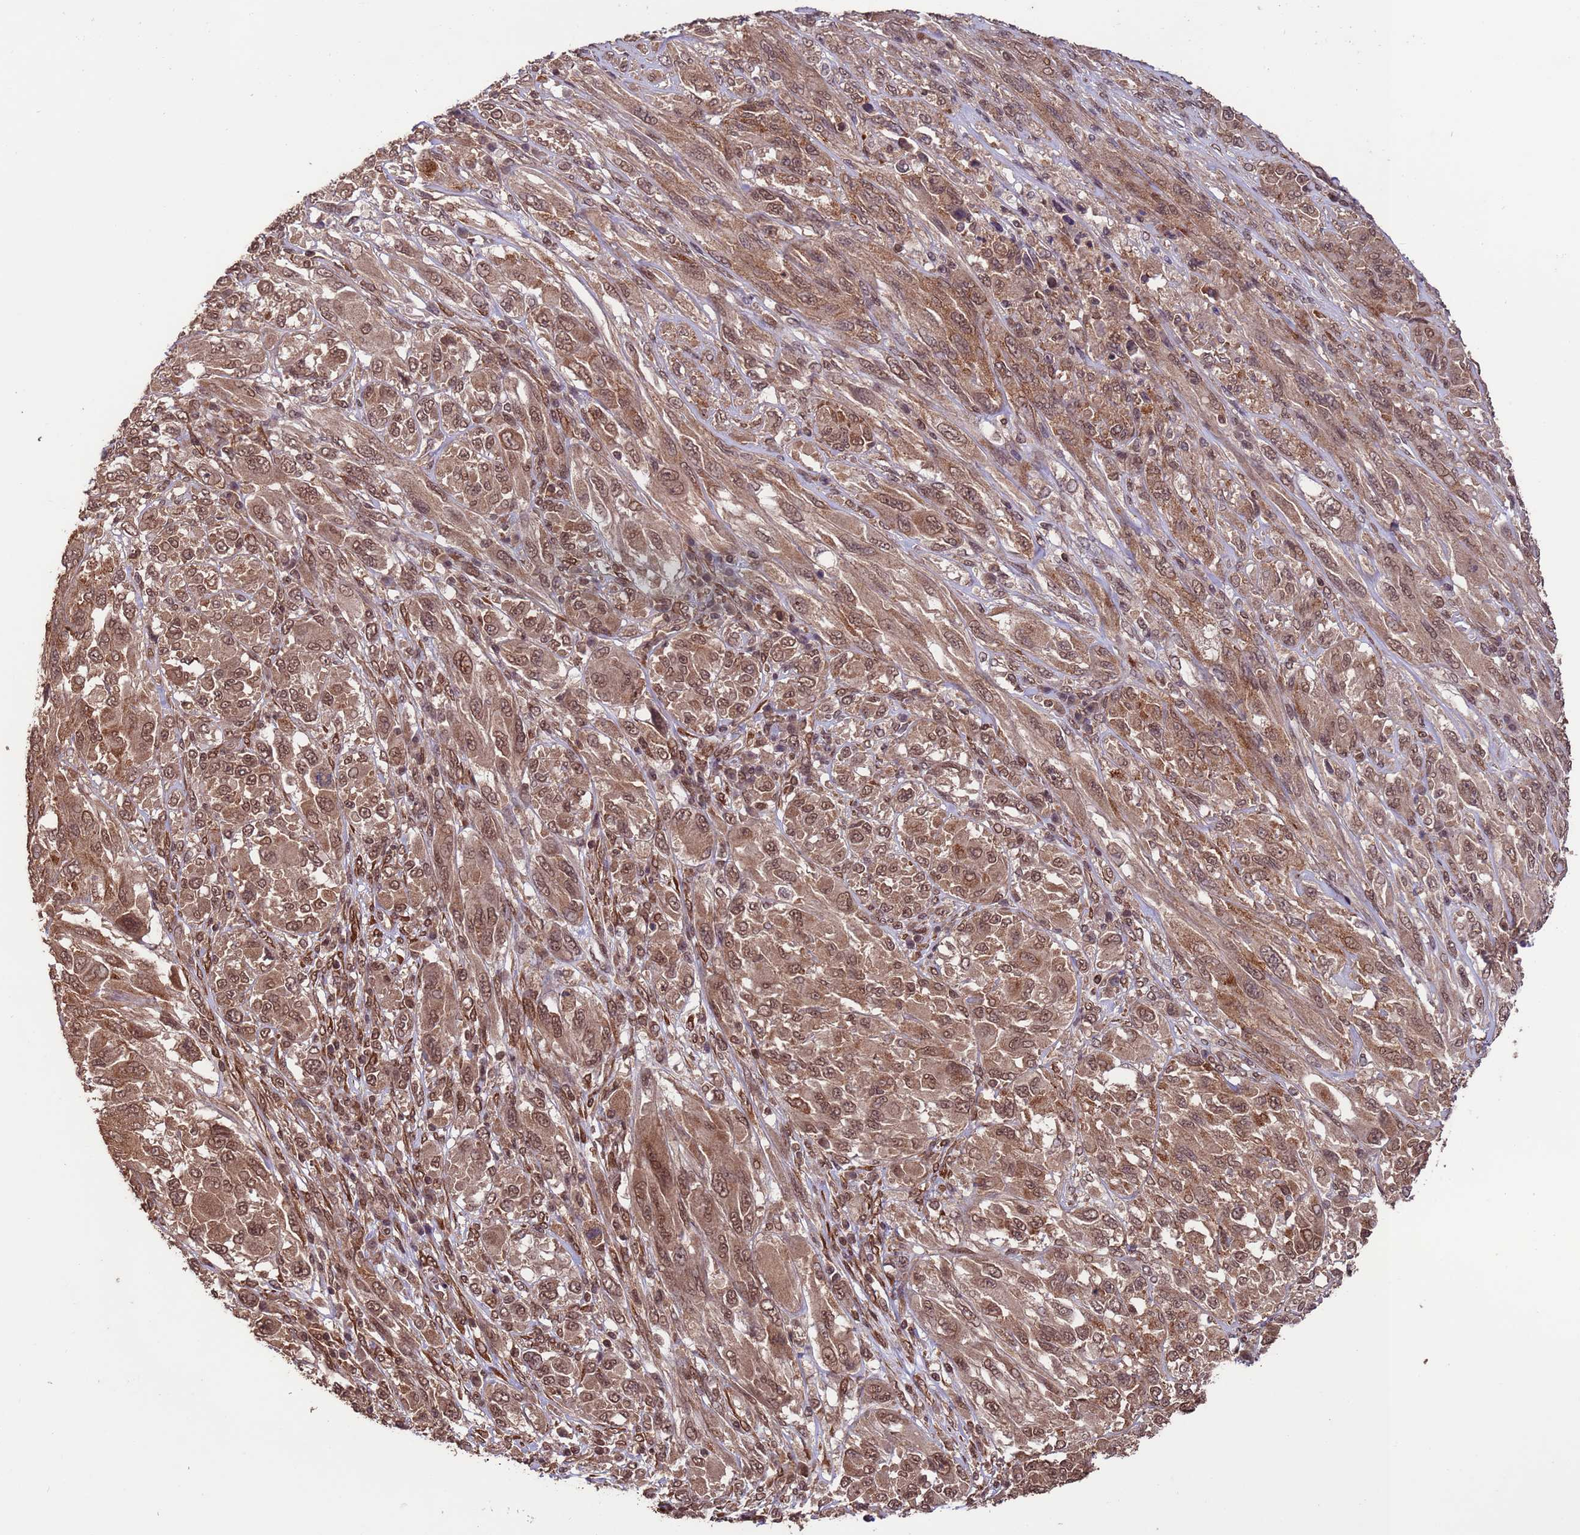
{"staining": {"intensity": "moderate", "quantity": ">75%", "location": "cytoplasmic/membranous,nuclear"}, "tissue": "melanoma", "cell_type": "Tumor cells", "image_type": "cancer", "snomed": [{"axis": "morphology", "description": "Malignant melanoma, NOS"}, {"axis": "topography", "description": "Skin"}], "caption": "Immunohistochemistry of malignant melanoma exhibits medium levels of moderate cytoplasmic/membranous and nuclear positivity in approximately >75% of tumor cells. The protein of interest is shown in brown color, while the nuclei are stained blue.", "gene": "VSTM4", "patient": {"sex": "female", "age": 91}}